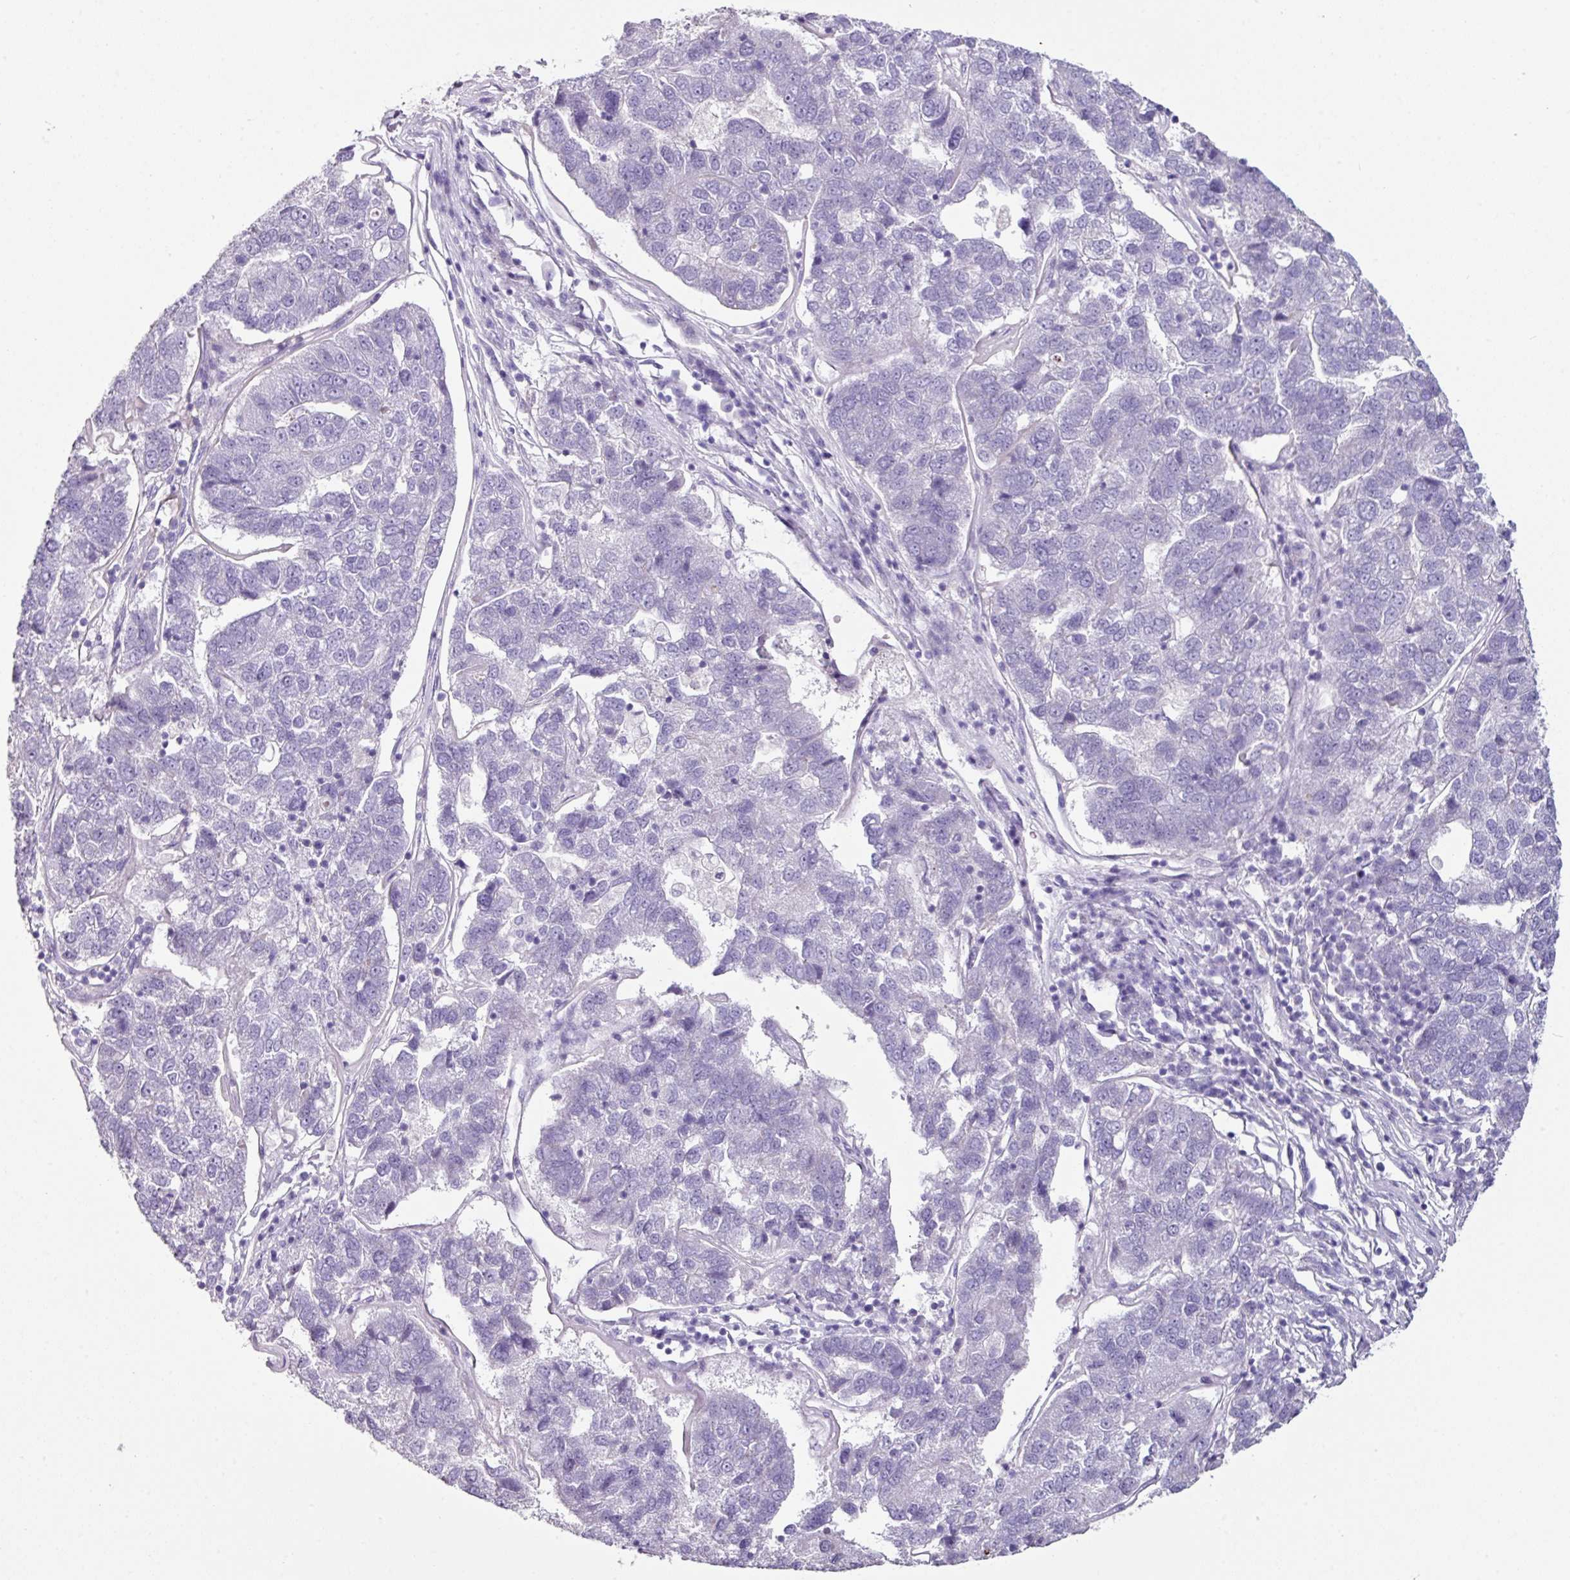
{"staining": {"intensity": "negative", "quantity": "none", "location": "none"}, "tissue": "pancreatic cancer", "cell_type": "Tumor cells", "image_type": "cancer", "snomed": [{"axis": "morphology", "description": "Adenocarcinoma, NOS"}, {"axis": "topography", "description": "Pancreas"}], "caption": "This histopathology image is of pancreatic cancer stained with immunohistochemistry to label a protein in brown with the nuclei are counter-stained blue. There is no positivity in tumor cells.", "gene": "GLP2R", "patient": {"sex": "female", "age": 61}}